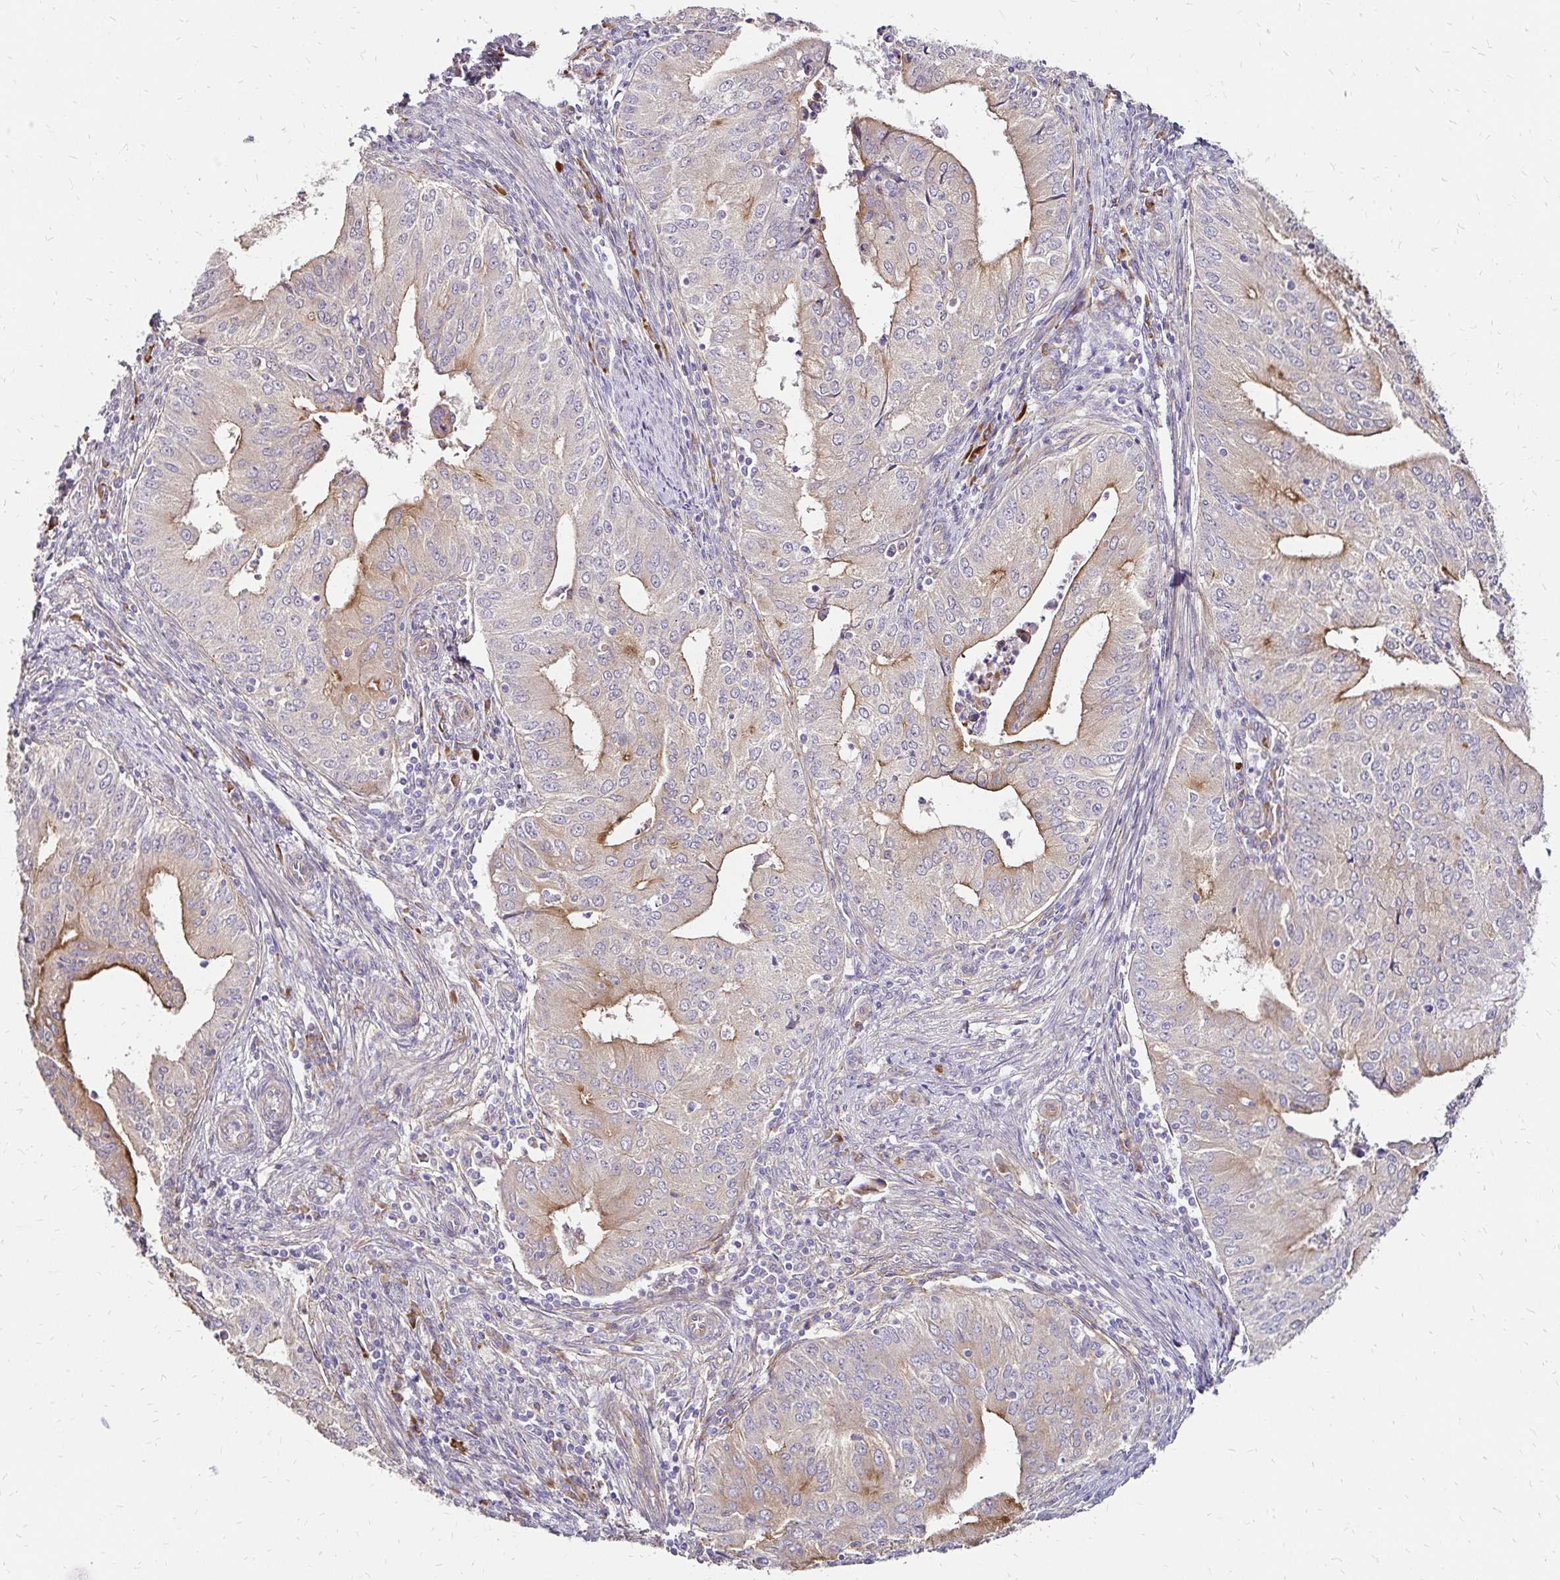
{"staining": {"intensity": "weak", "quantity": "25%-75%", "location": "cytoplasmic/membranous"}, "tissue": "endometrial cancer", "cell_type": "Tumor cells", "image_type": "cancer", "snomed": [{"axis": "morphology", "description": "Adenocarcinoma, NOS"}, {"axis": "topography", "description": "Endometrium"}], "caption": "The immunohistochemical stain highlights weak cytoplasmic/membranous positivity in tumor cells of endometrial cancer (adenocarcinoma) tissue. Using DAB (brown) and hematoxylin (blue) stains, captured at high magnification using brightfield microscopy.", "gene": "PRIMA1", "patient": {"sex": "female", "age": 50}}